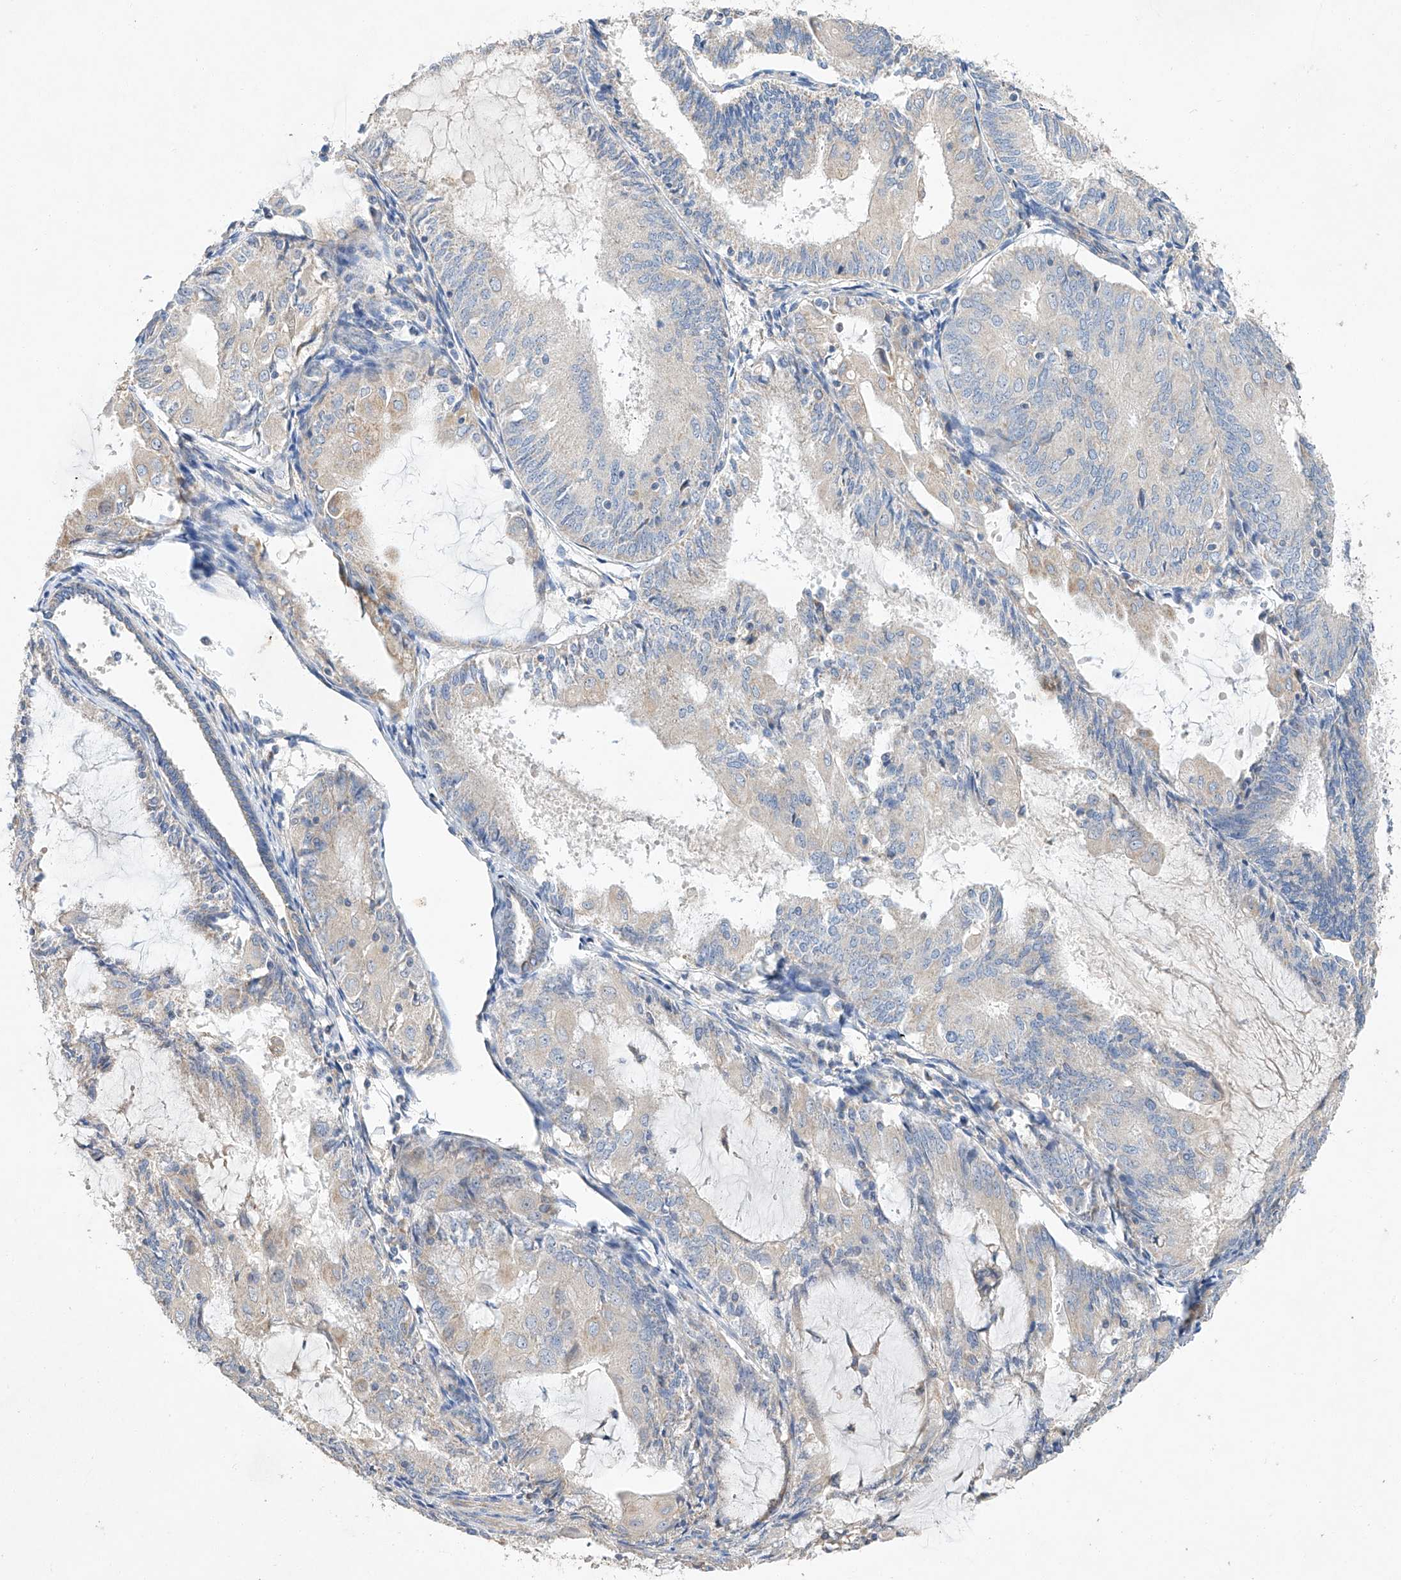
{"staining": {"intensity": "negative", "quantity": "none", "location": "none"}, "tissue": "endometrial cancer", "cell_type": "Tumor cells", "image_type": "cancer", "snomed": [{"axis": "morphology", "description": "Adenocarcinoma, NOS"}, {"axis": "topography", "description": "Endometrium"}], "caption": "Immunohistochemical staining of endometrial cancer displays no significant expression in tumor cells. (Immunohistochemistry, brightfield microscopy, high magnification).", "gene": "AMD1", "patient": {"sex": "female", "age": 81}}